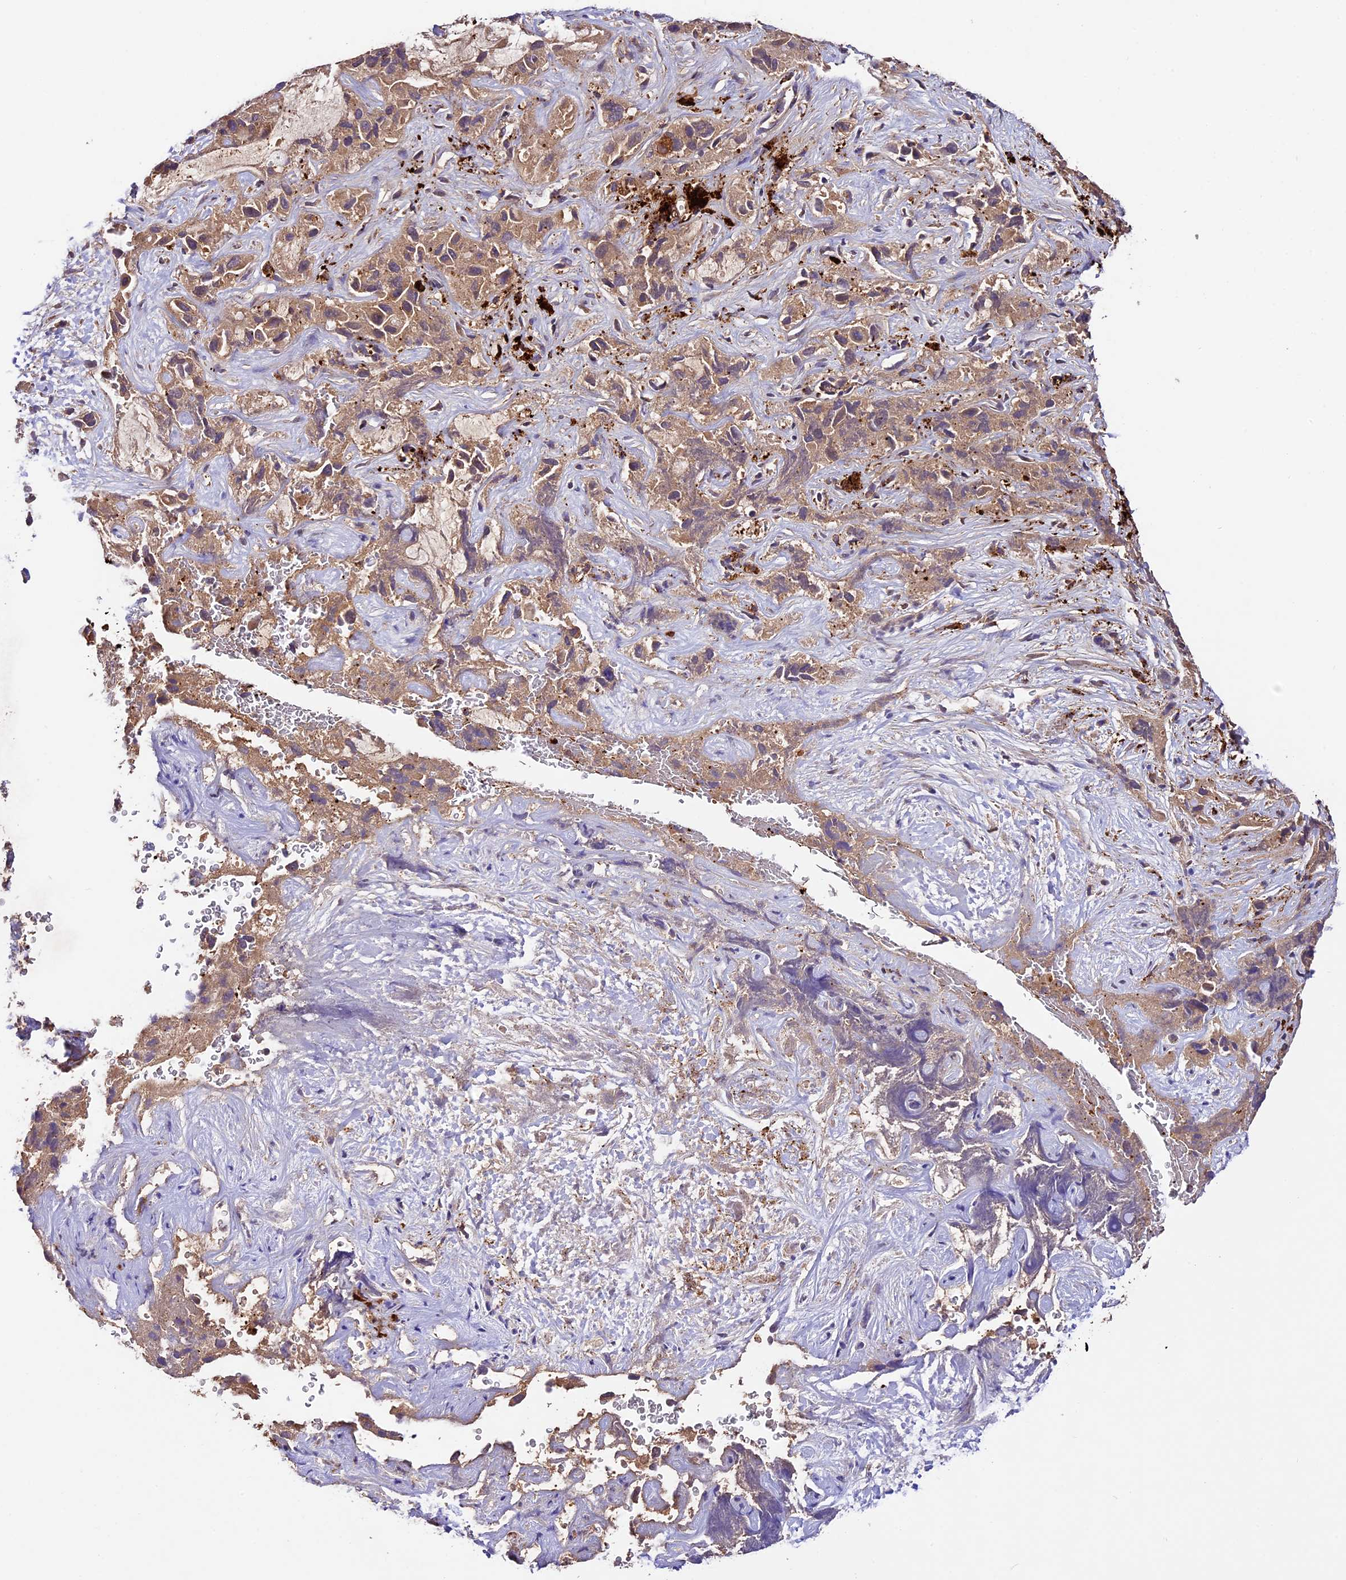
{"staining": {"intensity": "moderate", "quantity": ">75%", "location": "cytoplasmic/membranous"}, "tissue": "liver cancer", "cell_type": "Tumor cells", "image_type": "cancer", "snomed": [{"axis": "morphology", "description": "Cholangiocarcinoma"}, {"axis": "topography", "description": "Liver"}], "caption": "High-magnification brightfield microscopy of liver cholangiocarcinoma stained with DAB (3,3'-diaminobenzidine) (brown) and counterstained with hematoxylin (blue). tumor cells exhibit moderate cytoplasmic/membranous expression is seen in approximately>75% of cells. (IHC, brightfield microscopy, high magnification).", "gene": "CILP2", "patient": {"sex": "female", "age": 52}}